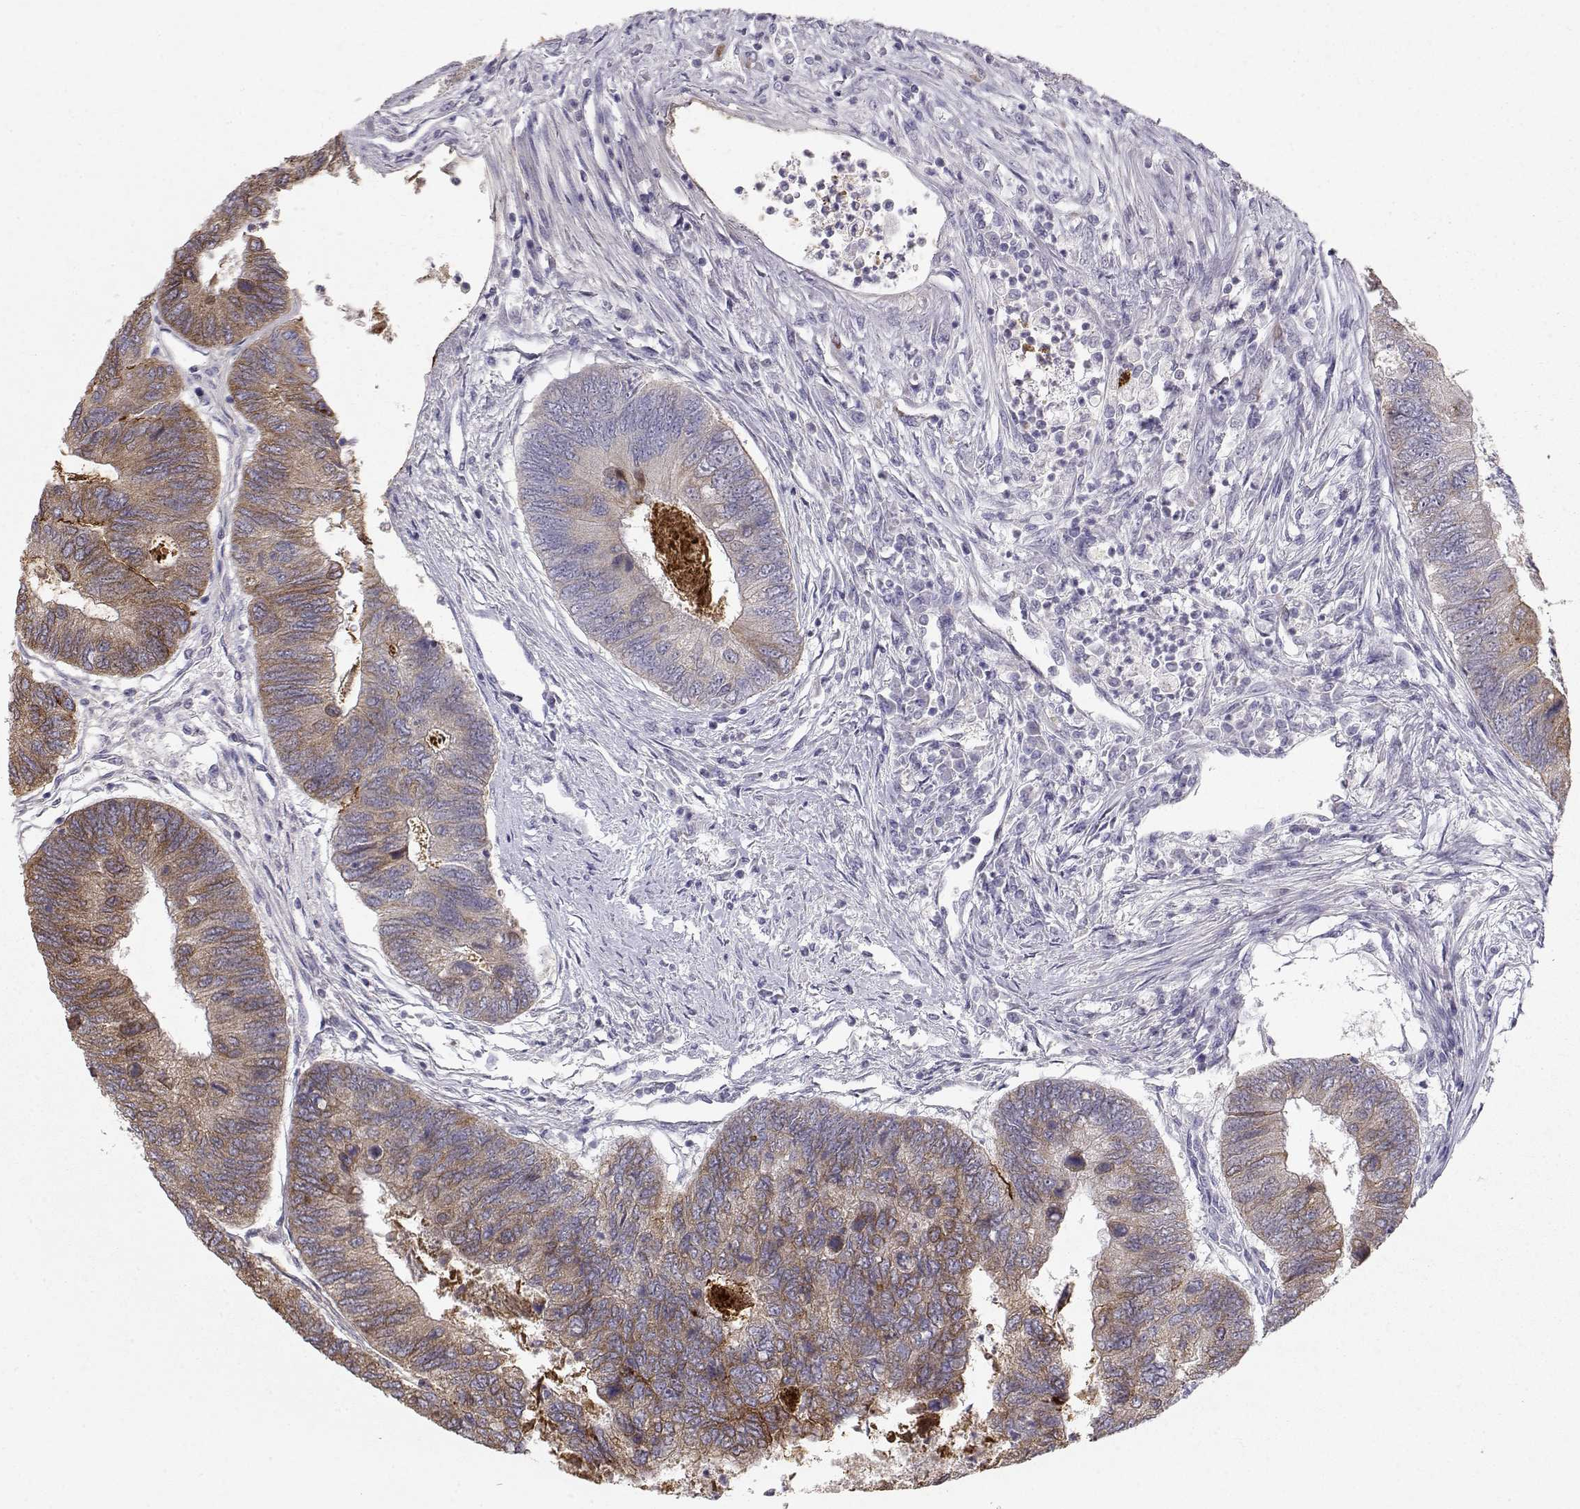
{"staining": {"intensity": "moderate", "quantity": ">75%", "location": "cytoplasmic/membranous"}, "tissue": "colorectal cancer", "cell_type": "Tumor cells", "image_type": "cancer", "snomed": [{"axis": "morphology", "description": "Adenocarcinoma, NOS"}, {"axis": "topography", "description": "Colon"}], "caption": "Protein analysis of colorectal adenocarcinoma tissue shows moderate cytoplasmic/membranous staining in approximately >75% of tumor cells.", "gene": "LAMB3", "patient": {"sex": "female", "age": 67}}